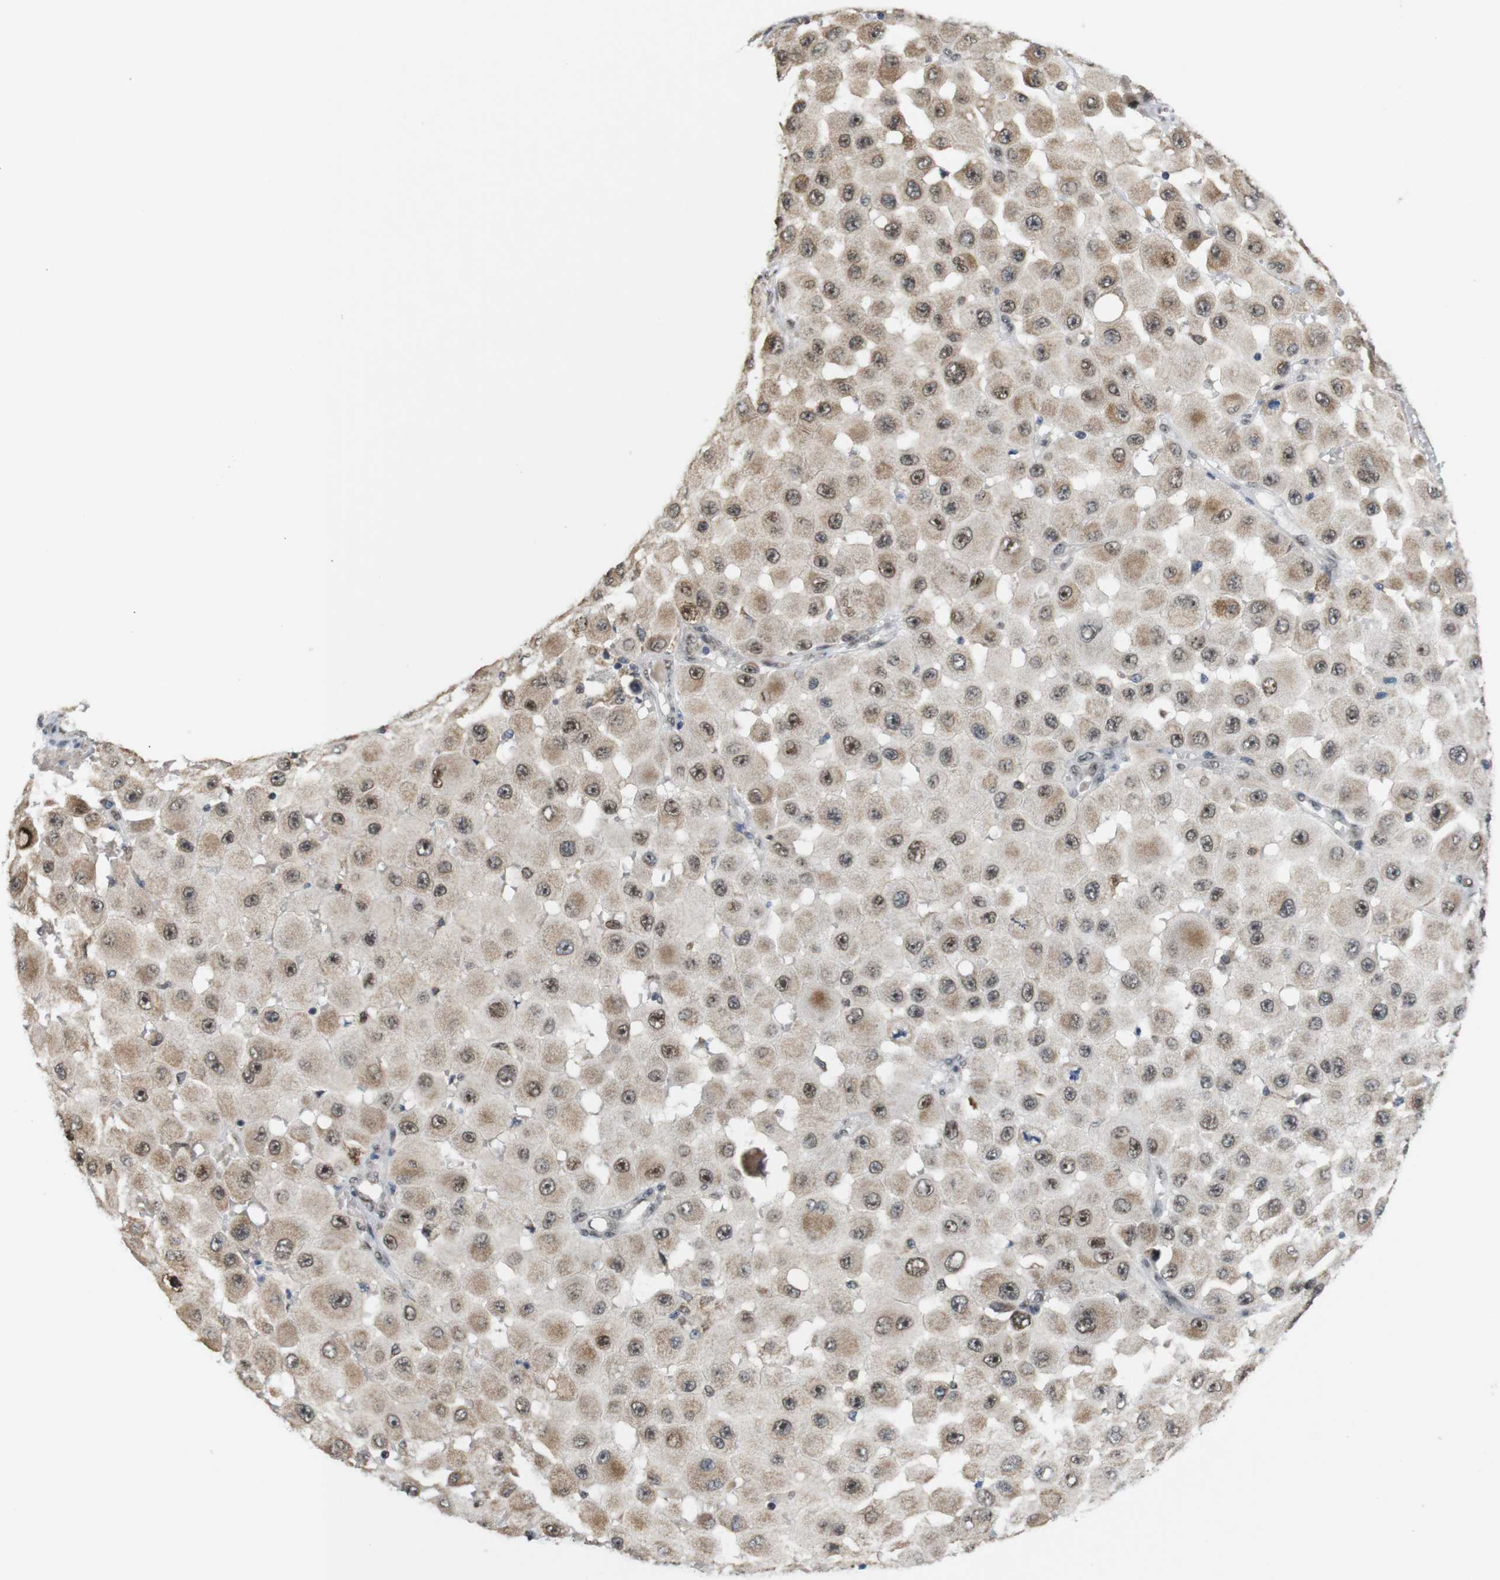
{"staining": {"intensity": "moderate", "quantity": ">75%", "location": "cytoplasmic/membranous,nuclear"}, "tissue": "melanoma", "cell_type": "Tumor cells", "image_type": "cancer", "snomed": [{"axis": "morphology", "description": "Malignant melanoma, NOS"}, {"axis": "topography", "description": "Skin"}], "caption": "Immunohistochemical staining of human melanoma demonstrates medium levels of moderate cytoplasmic/membranous and nuclear expression in about >75% of tumor cells. Using DAB (3,3'-diaminobenzidine) (brown) and hematoxylin (blue) stains, captured at high magnification using brightfield microscopy.", "gene": "PNMA8A", "patient": {"sex": "female", "age": 81}}